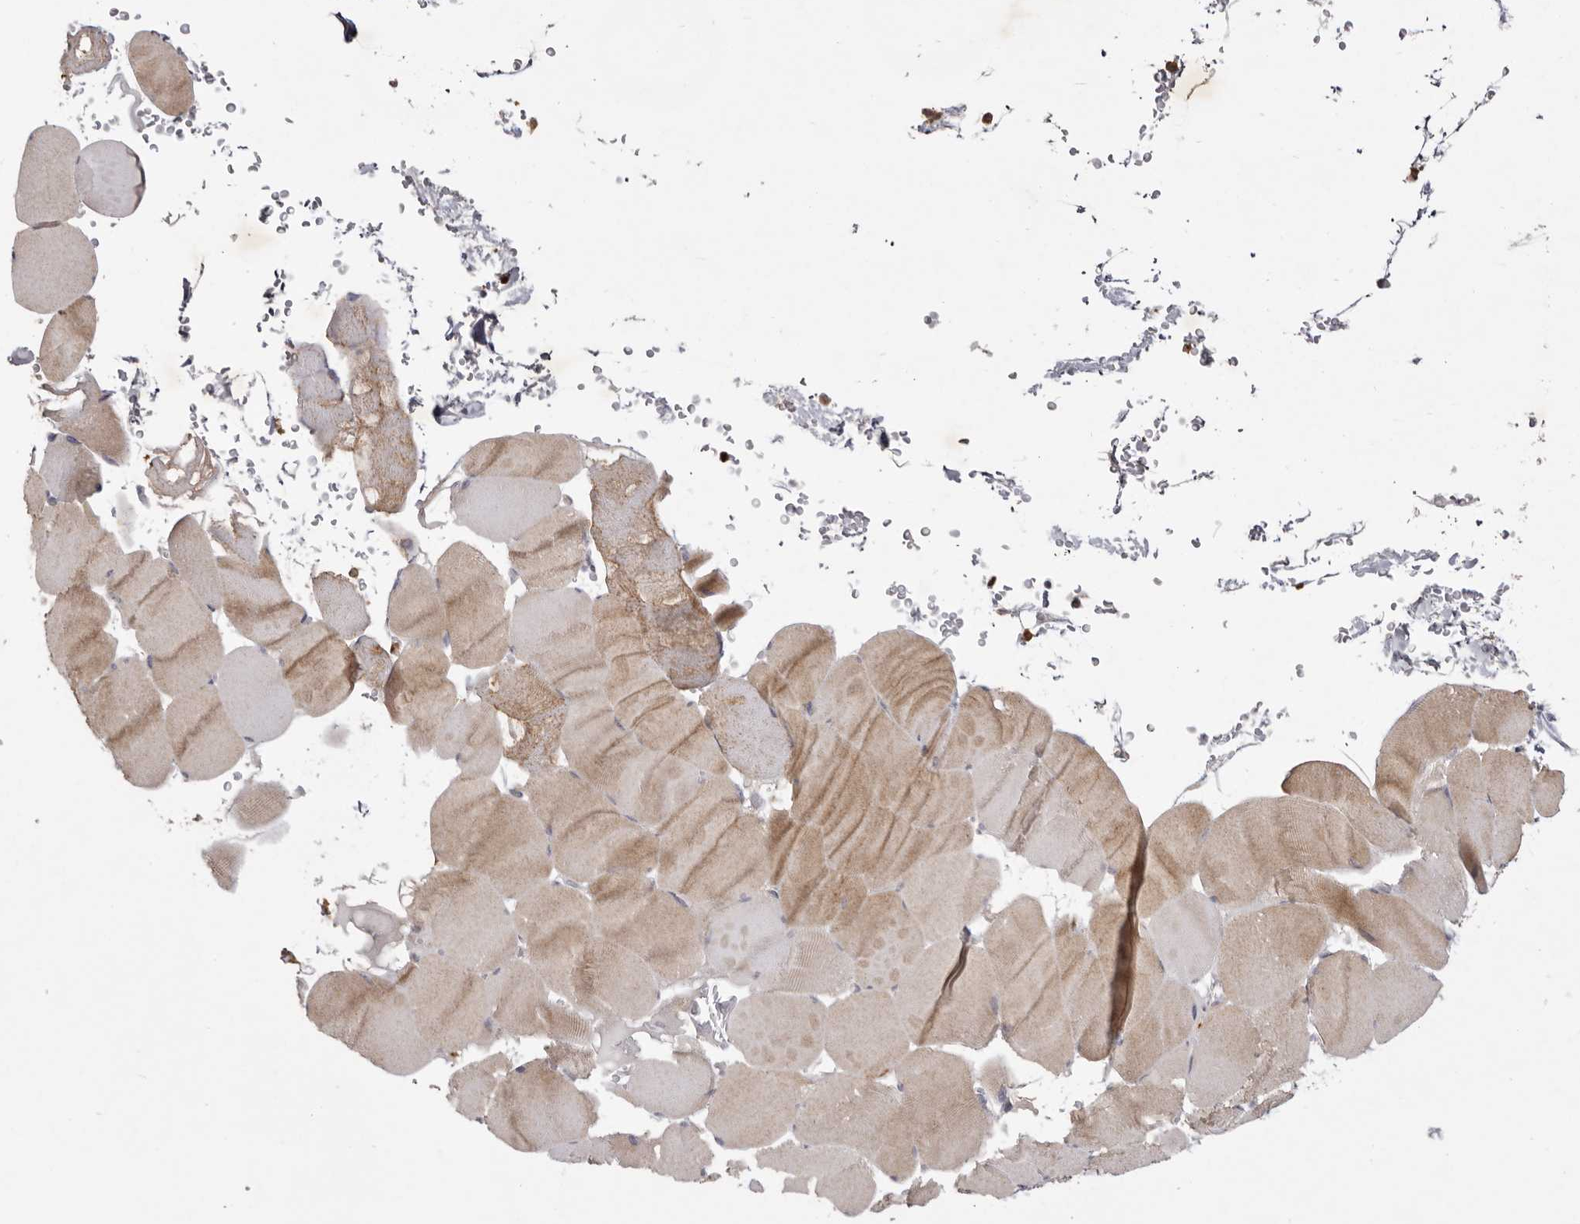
{"staining": {"intensity": "moderate", "quantity": "25%-75%", "location": "cytoplasmic/membranous"}, "tissue": "skeletal muscle", "cell_type": "Myocytes", "image_type": "normal", "snomed": [{"axis": "morphology", "description": "Normal tissue, NOS"}, {"axis": "topography", "description": "Skeletal muscle"}], "caption": "Immunohistochemical staining of unremarkable skeletal muscle displays 25%-75% levels of moderate cytoplasmic/membranous protein expression in about 25%-75% of myocytes.", "gene": "GPR84", "patient": {"sex": "male", "age": 62}}